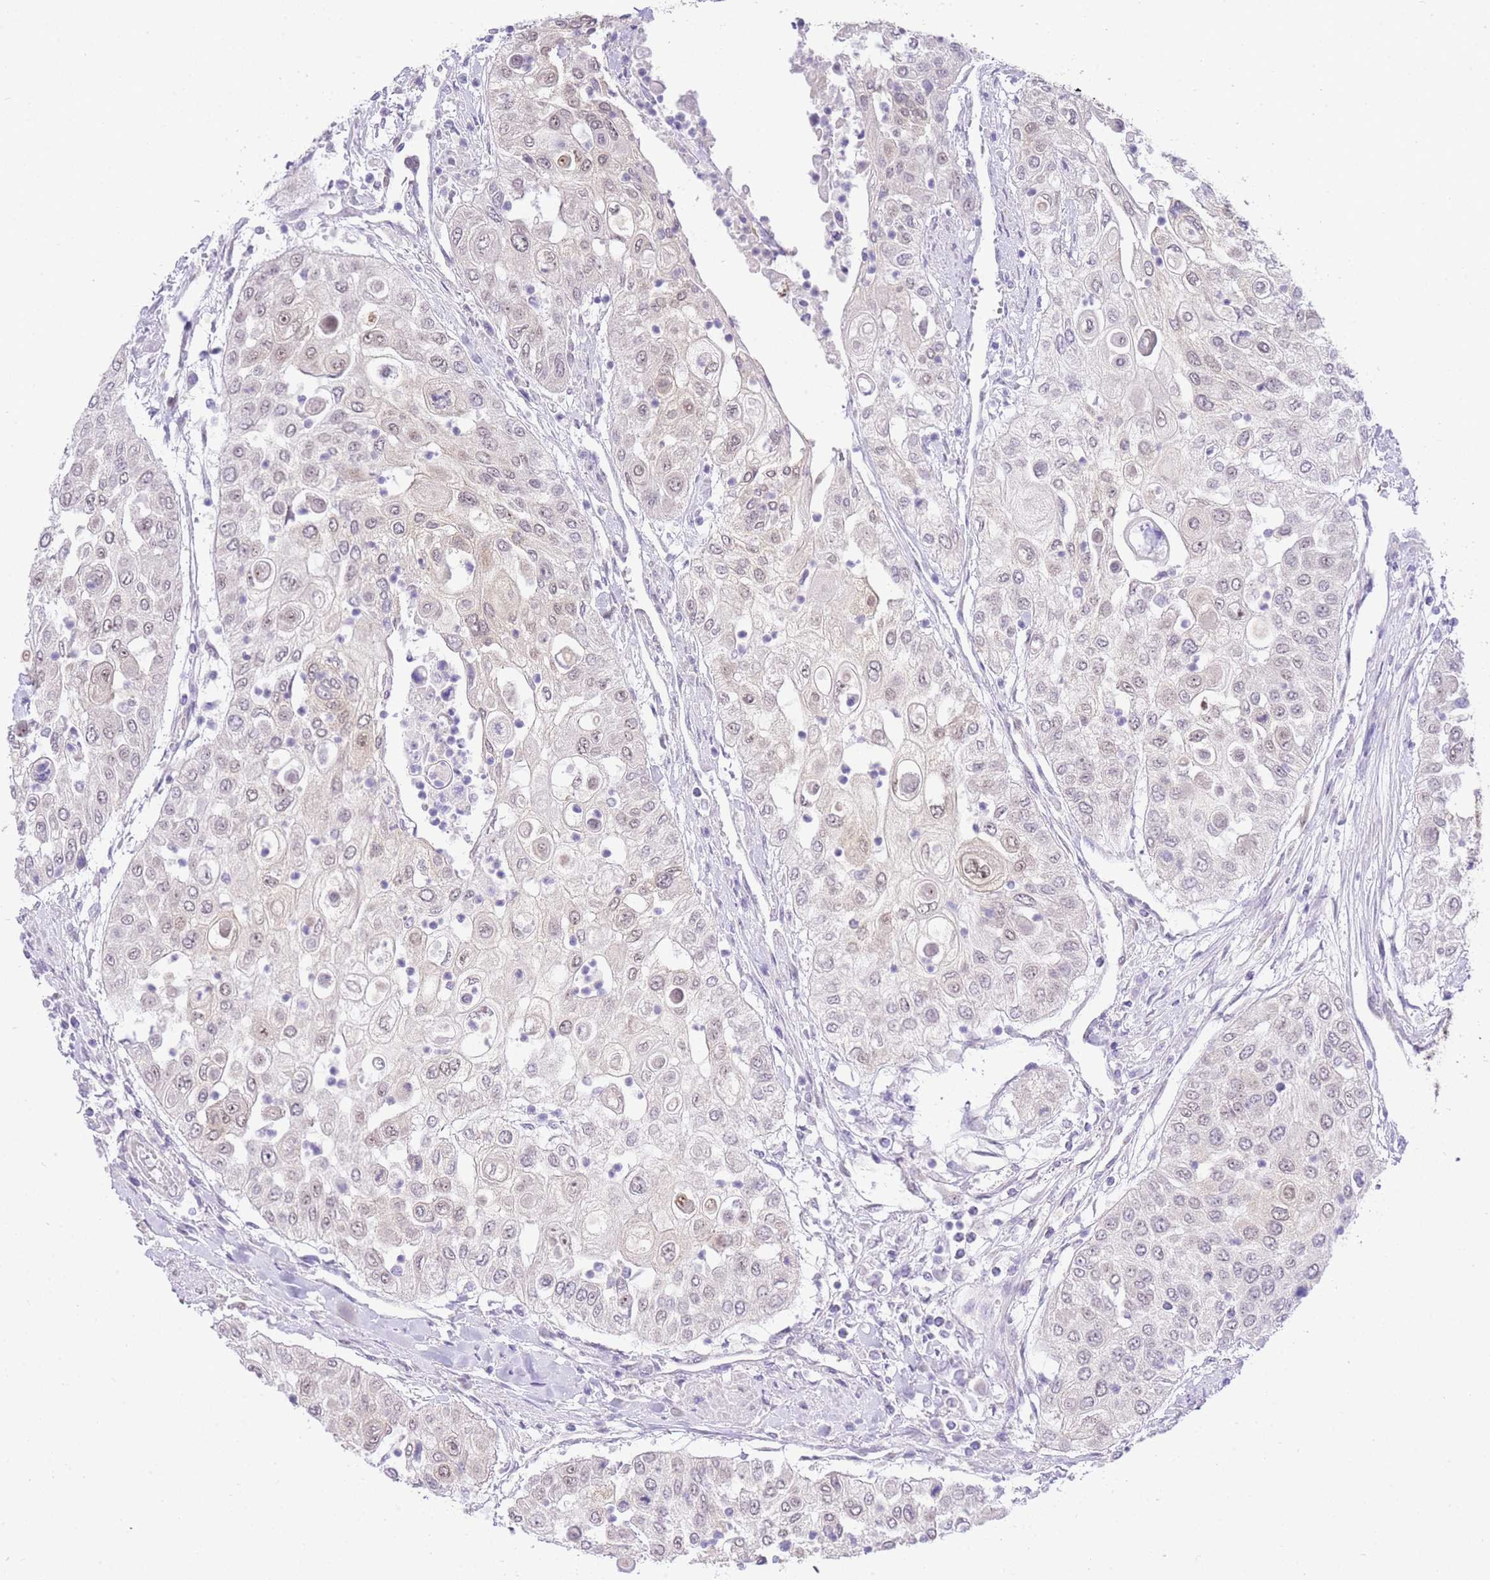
{"staining": {"intensity": "negative", "quantity": "none", "location": "none"}, "tissue": "urothelial cancer", "cell_type": "Tumor cells", "image_type": "cancer", "snomed": [{"axis": "morphology", "description": "Urothelial carcinoma, High grade"}, {"axis": "topography", "description": "Urinary bladder"}], "caption": "A high-resolution micrograph shows IHC staining of urothelial carcinoma (high-grade), which reveals no significant expression in tumor cells.", "gene": "STK39", "patient": {"sex": "female", "age": 79}}